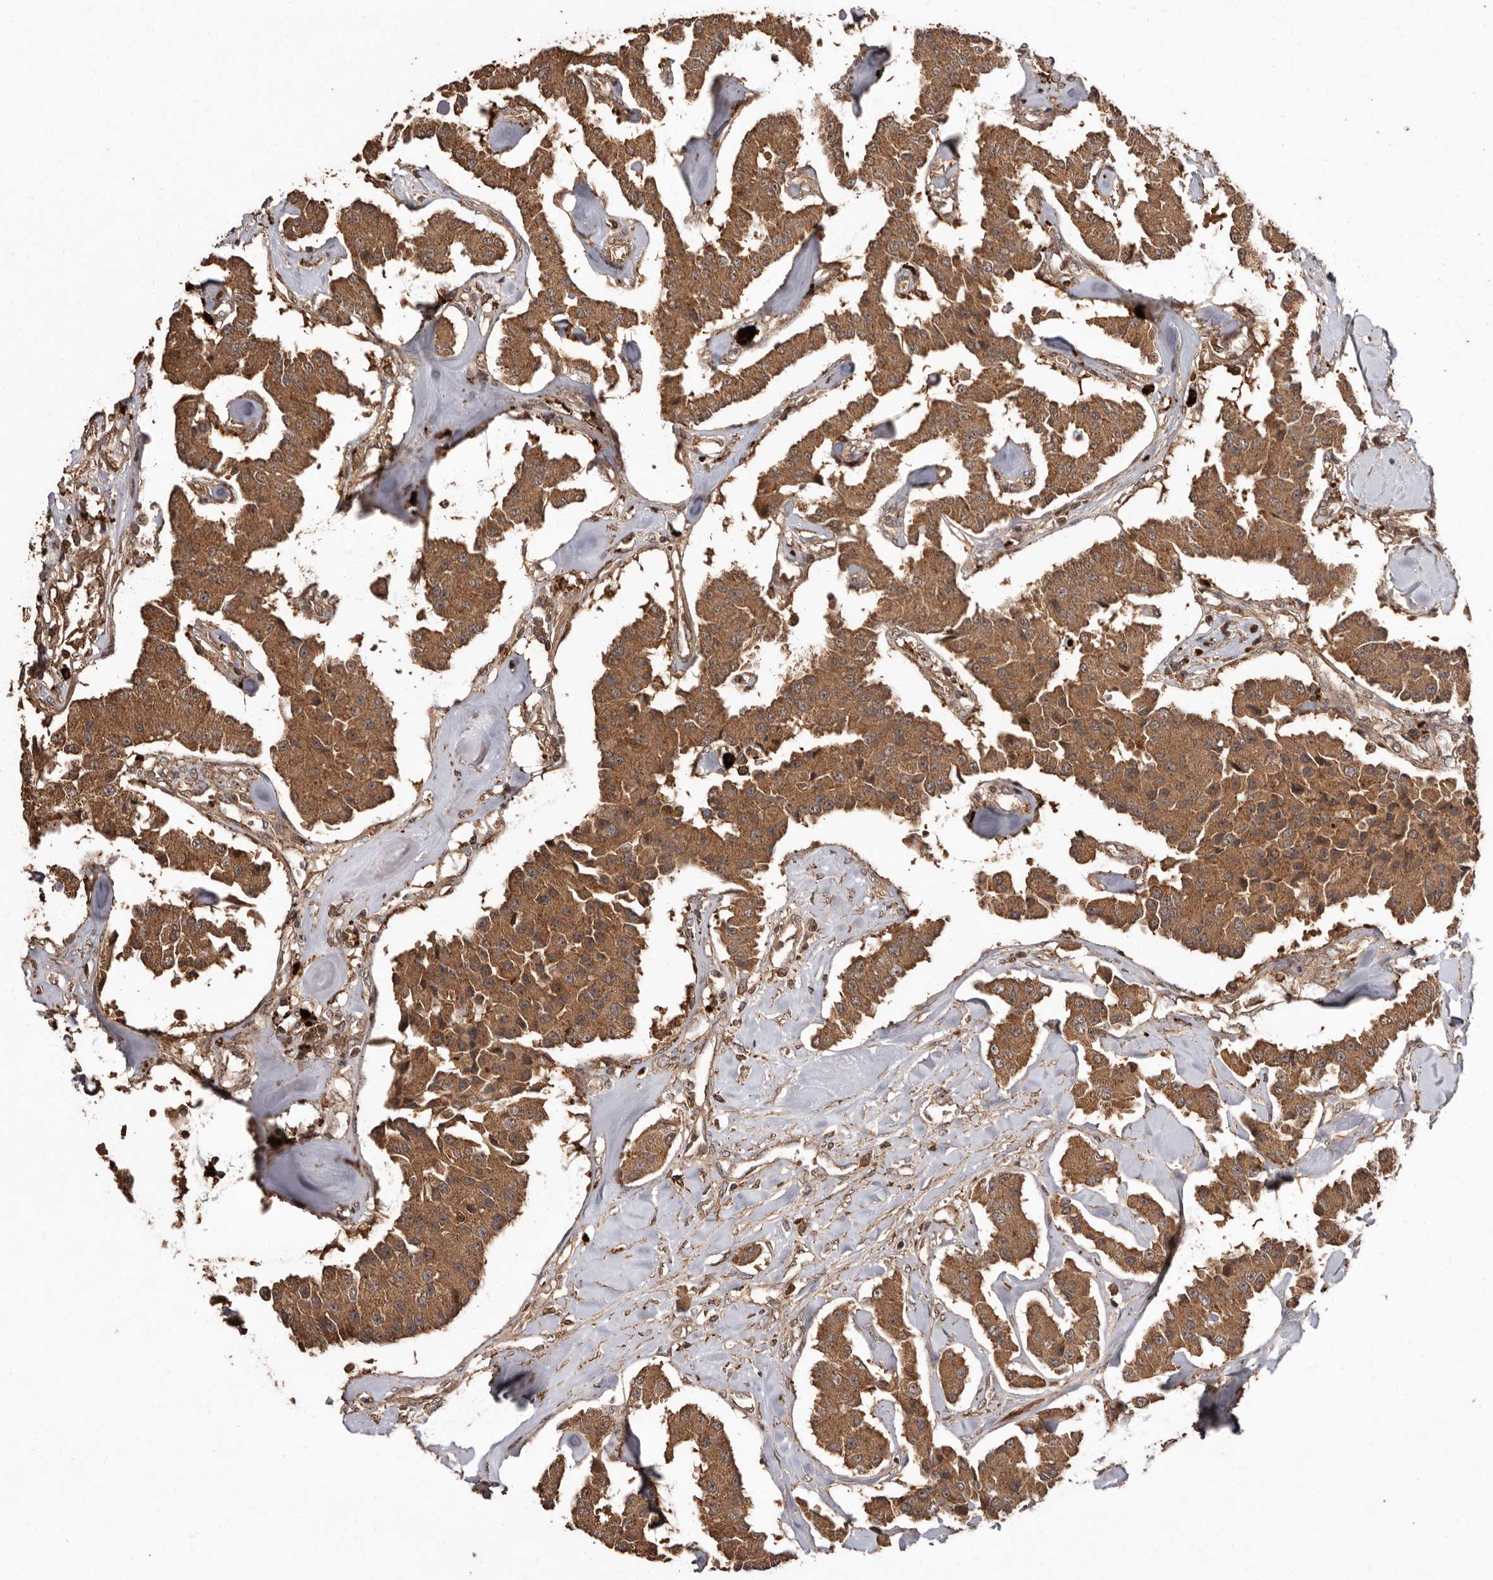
{"staining": {"intensity": "moderate", "quantity": ">75%", "location": "cytoplasmic/membranous"}, "tissue": "carcinoid", "cell_type": "Tumor cells", "image_type": "cancer", "snomed": [{"axis": "morphology", "description": "Carcinoid, malignant, NOS"}, {"axis": "topography", "description": "Pancreas"}], "caption": "High-power microscopy captured an IHC image of carcinoid, revealing moderate cytoplasmic/membranous positivity in approximately >75% of tumor cells.", "gene": "RWDD1", "patient": {"sex": "male", "age": 41}}